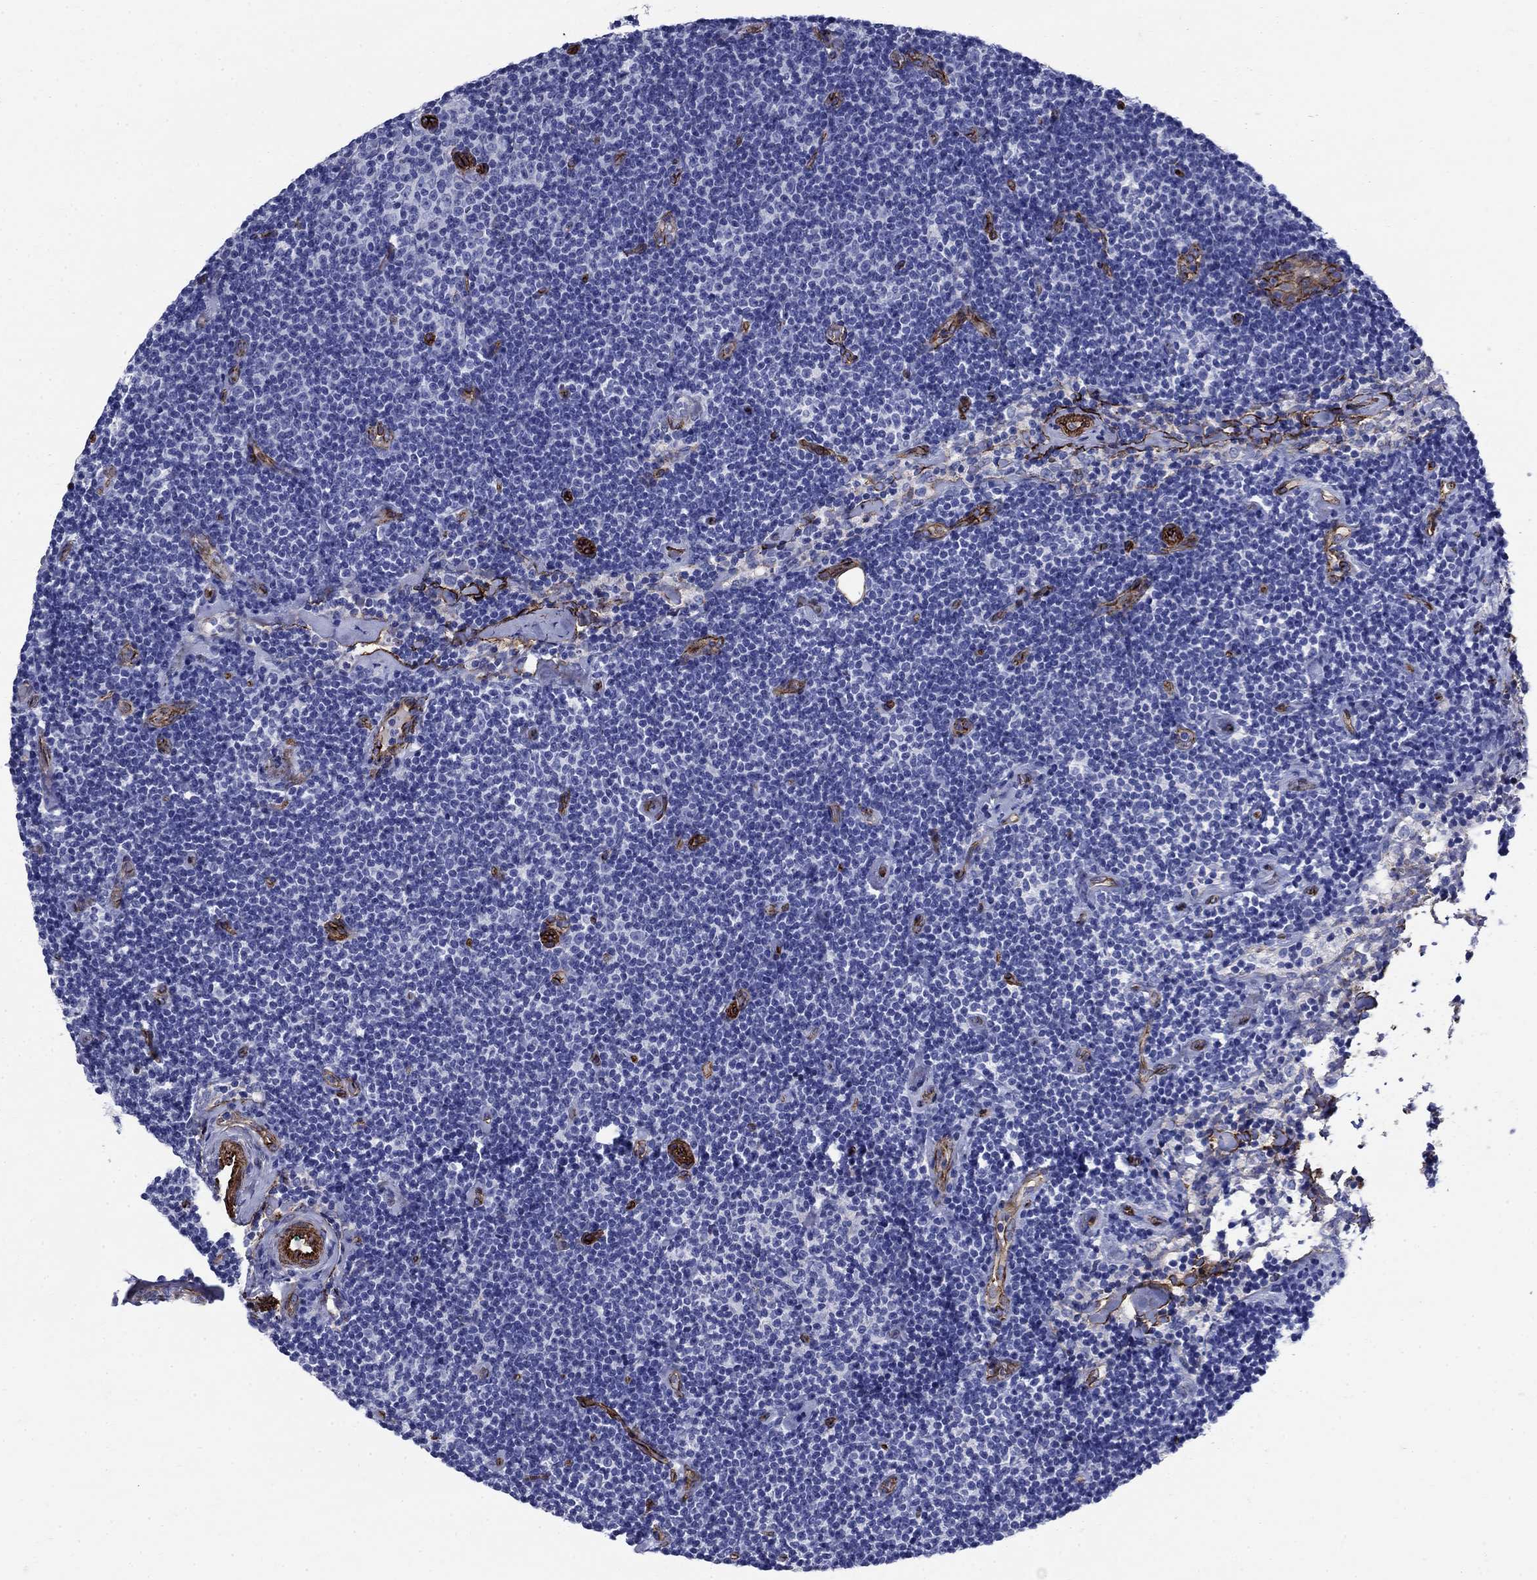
{"staining": {"intensity": "negative", "quantity": "none", "location": "none"}, "tissue": "lymphoma", "cell_type": "Tumor cells", "image_type": "cancer", "snomed": [{"axis": "morphology", "description": "Malignant lymphoma, non-Hodgkin's type, Low grade"}, {"axis": "topography", "description": "Lymph node"}], "caption": "The image demonstrates no staining of tumor cells in lymphoma.", "gene": "VTN", "patient": {"sex": "male", "age": 81}}